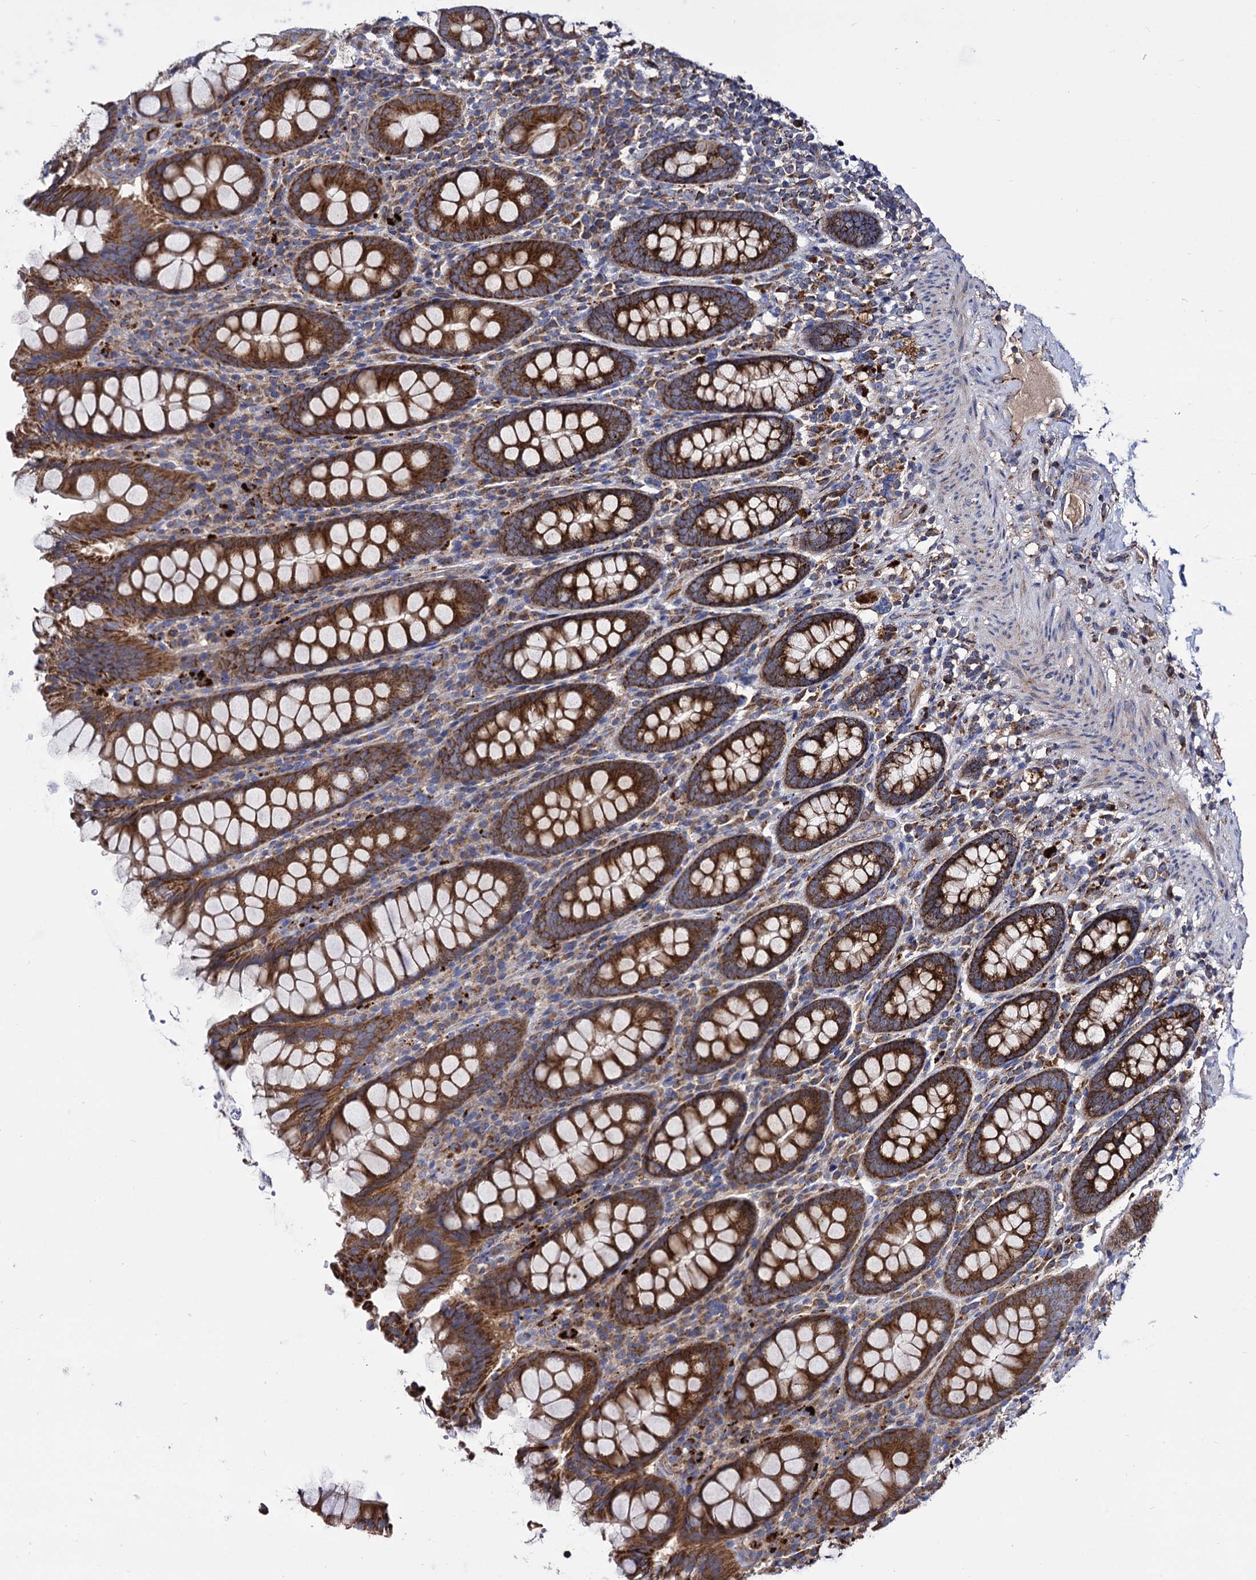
{"staining": {"intensity": "weak", "quantity": "25%-75%", "location": "cytoplasmic/membranous"}, "tissue": "colon", "cell_type": "Endothelial cells", "image_type": "normal", "snomed": [{"axis": "morphology", "description": "Normal tissue, NOS"}, {"axis": "topography", "description": "Colon"}], "caption": "Brown immunohistochemical staining in benign colon demonstrates weak cytoplasmic/membranous staining in approximately 25%-75% of endothelial cells.", "gene": "IQCH", "patient": {"sex": "female", "age": 79}}